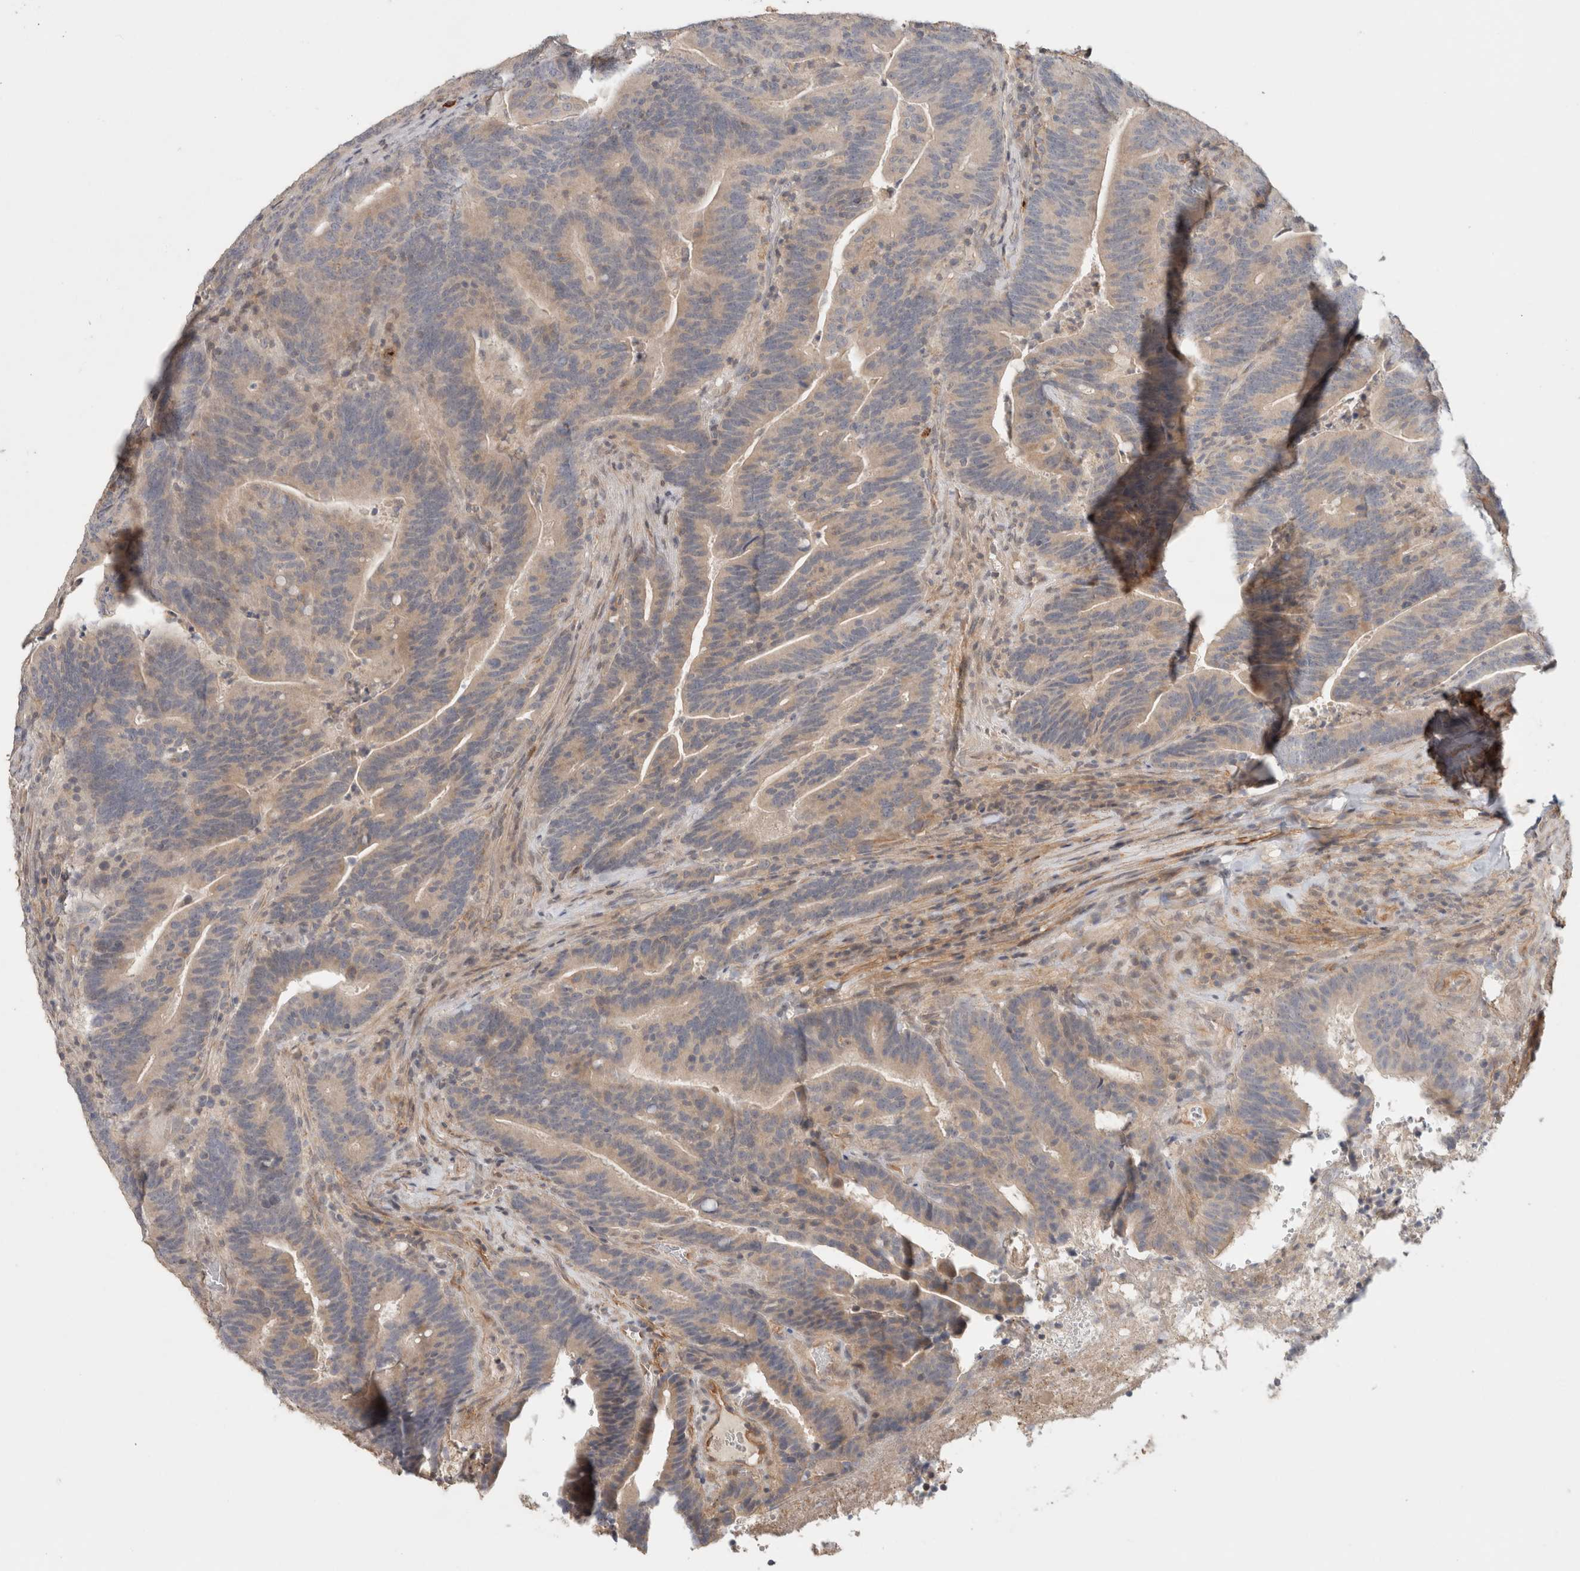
{"staining": {"intensity": "weak", "quantity": "25%-75%", "location": "cytoplasmic/membranous"}, "tissue": "colorectal cancer", "cell_type": "Tumor cells", "image_type": "cancer", "snomed": [{"axis": "morphology", "description": "Adenocarcinoma, NOS"}, {"axis": "topography", "description": "Colon"}], "caption": "Immunohistochemical staining of human colorectal adenocarcinoma shows weak cytoplasmic/membranous protein positivity in about 25%-75% of tumor cells.", "gene": "HSPG2", "patient": {"sex": "female", "age": 66}}